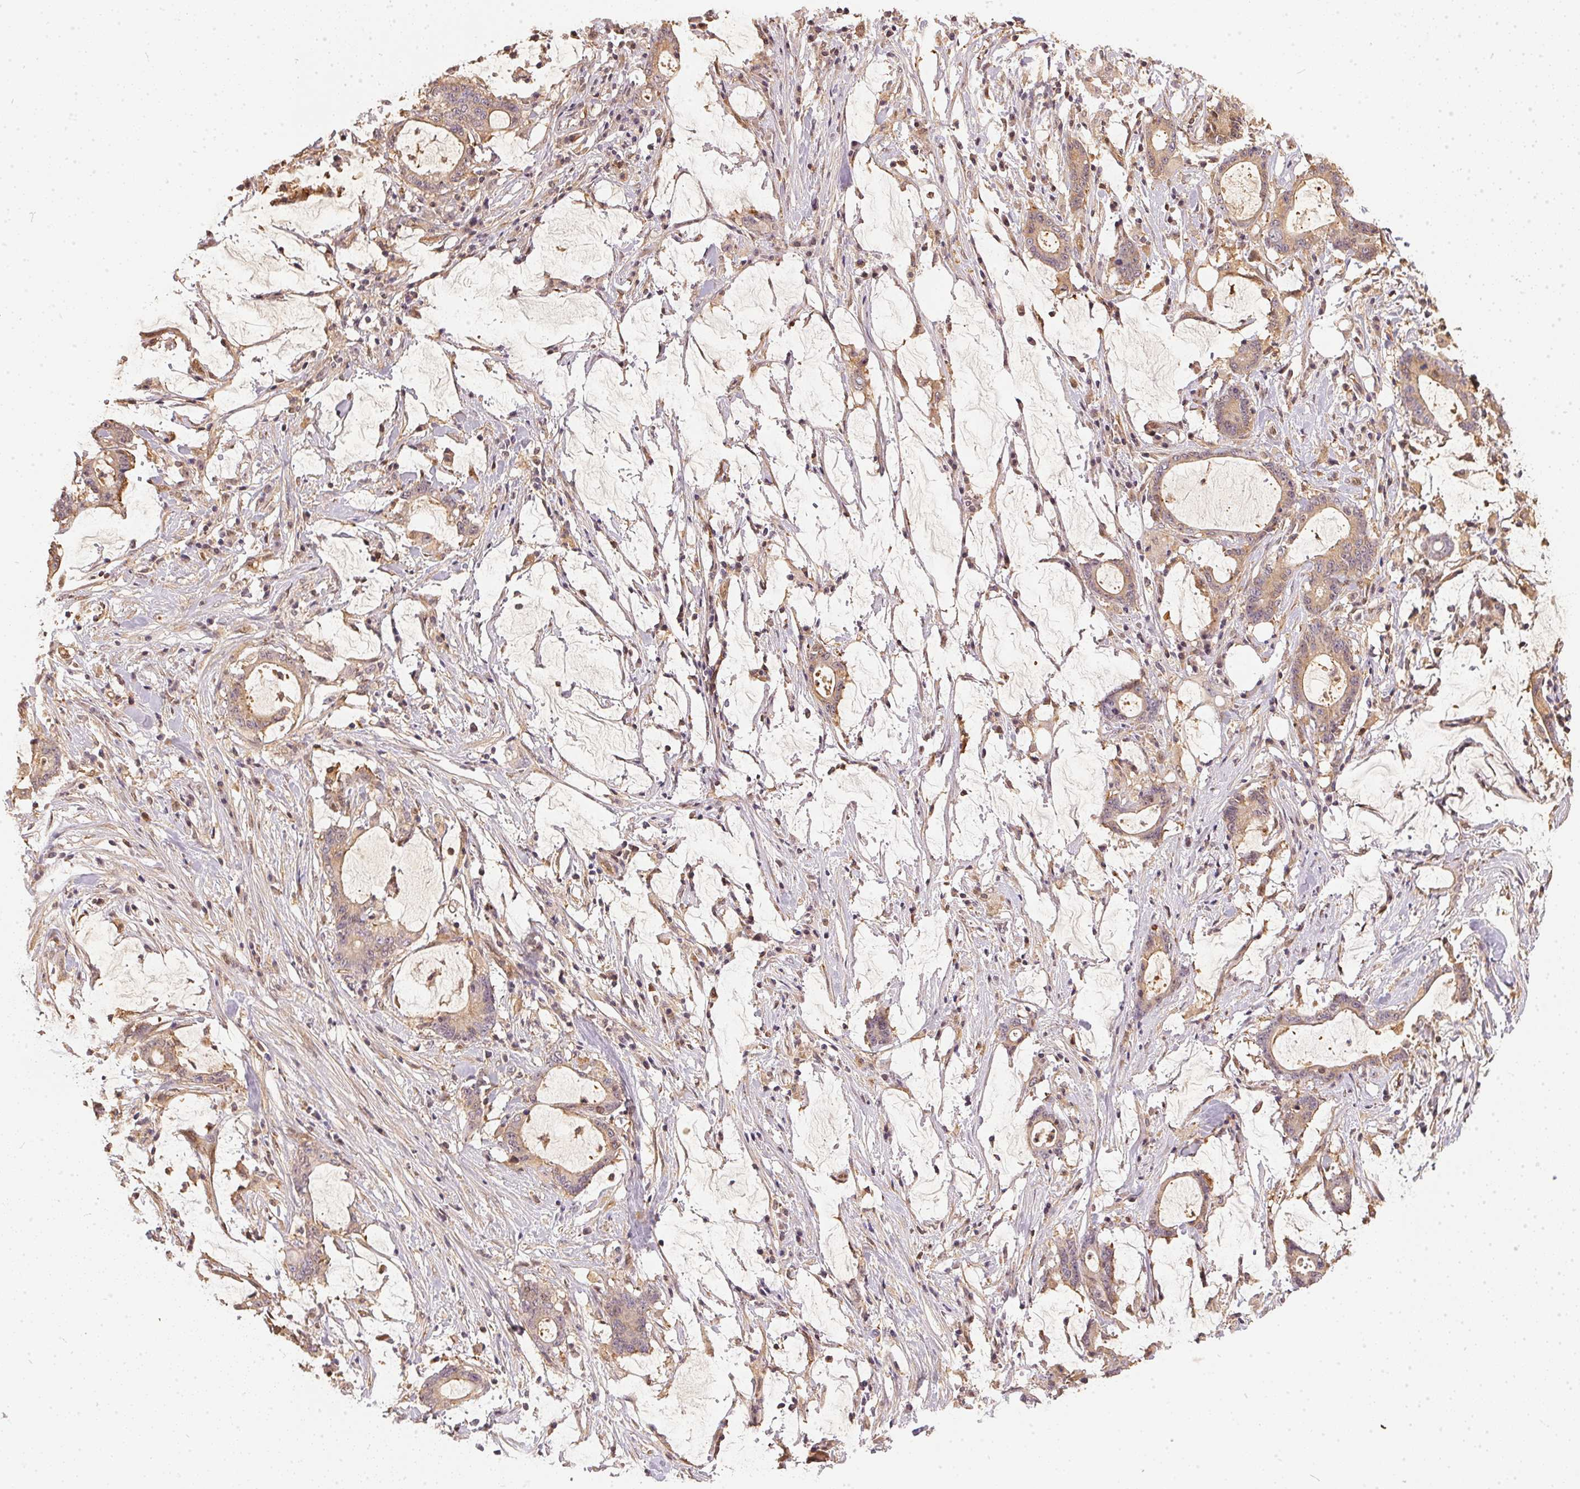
{"staining": {"intensity": "weak", "quantity": ">75%", "location": "cytoplasmic/membranous"}, "tissue": "stomach cancer", "cell_type": "Tumor cells", "image_type": "cancer", "snomed": [{"axis": "morphology", "description": "Adenocarcinoma, NOS"}, {"axis": "topography", "description": "Stomach, upper"}], "caption": "Brown immunohistochemical staining in stomach adenocarcinoma exhibits weak cytoplasmic/membranous expression in approximately >75% of tumor cells.", "gene": "BLMH", "patient": {"sex": "male", "age": 68}}